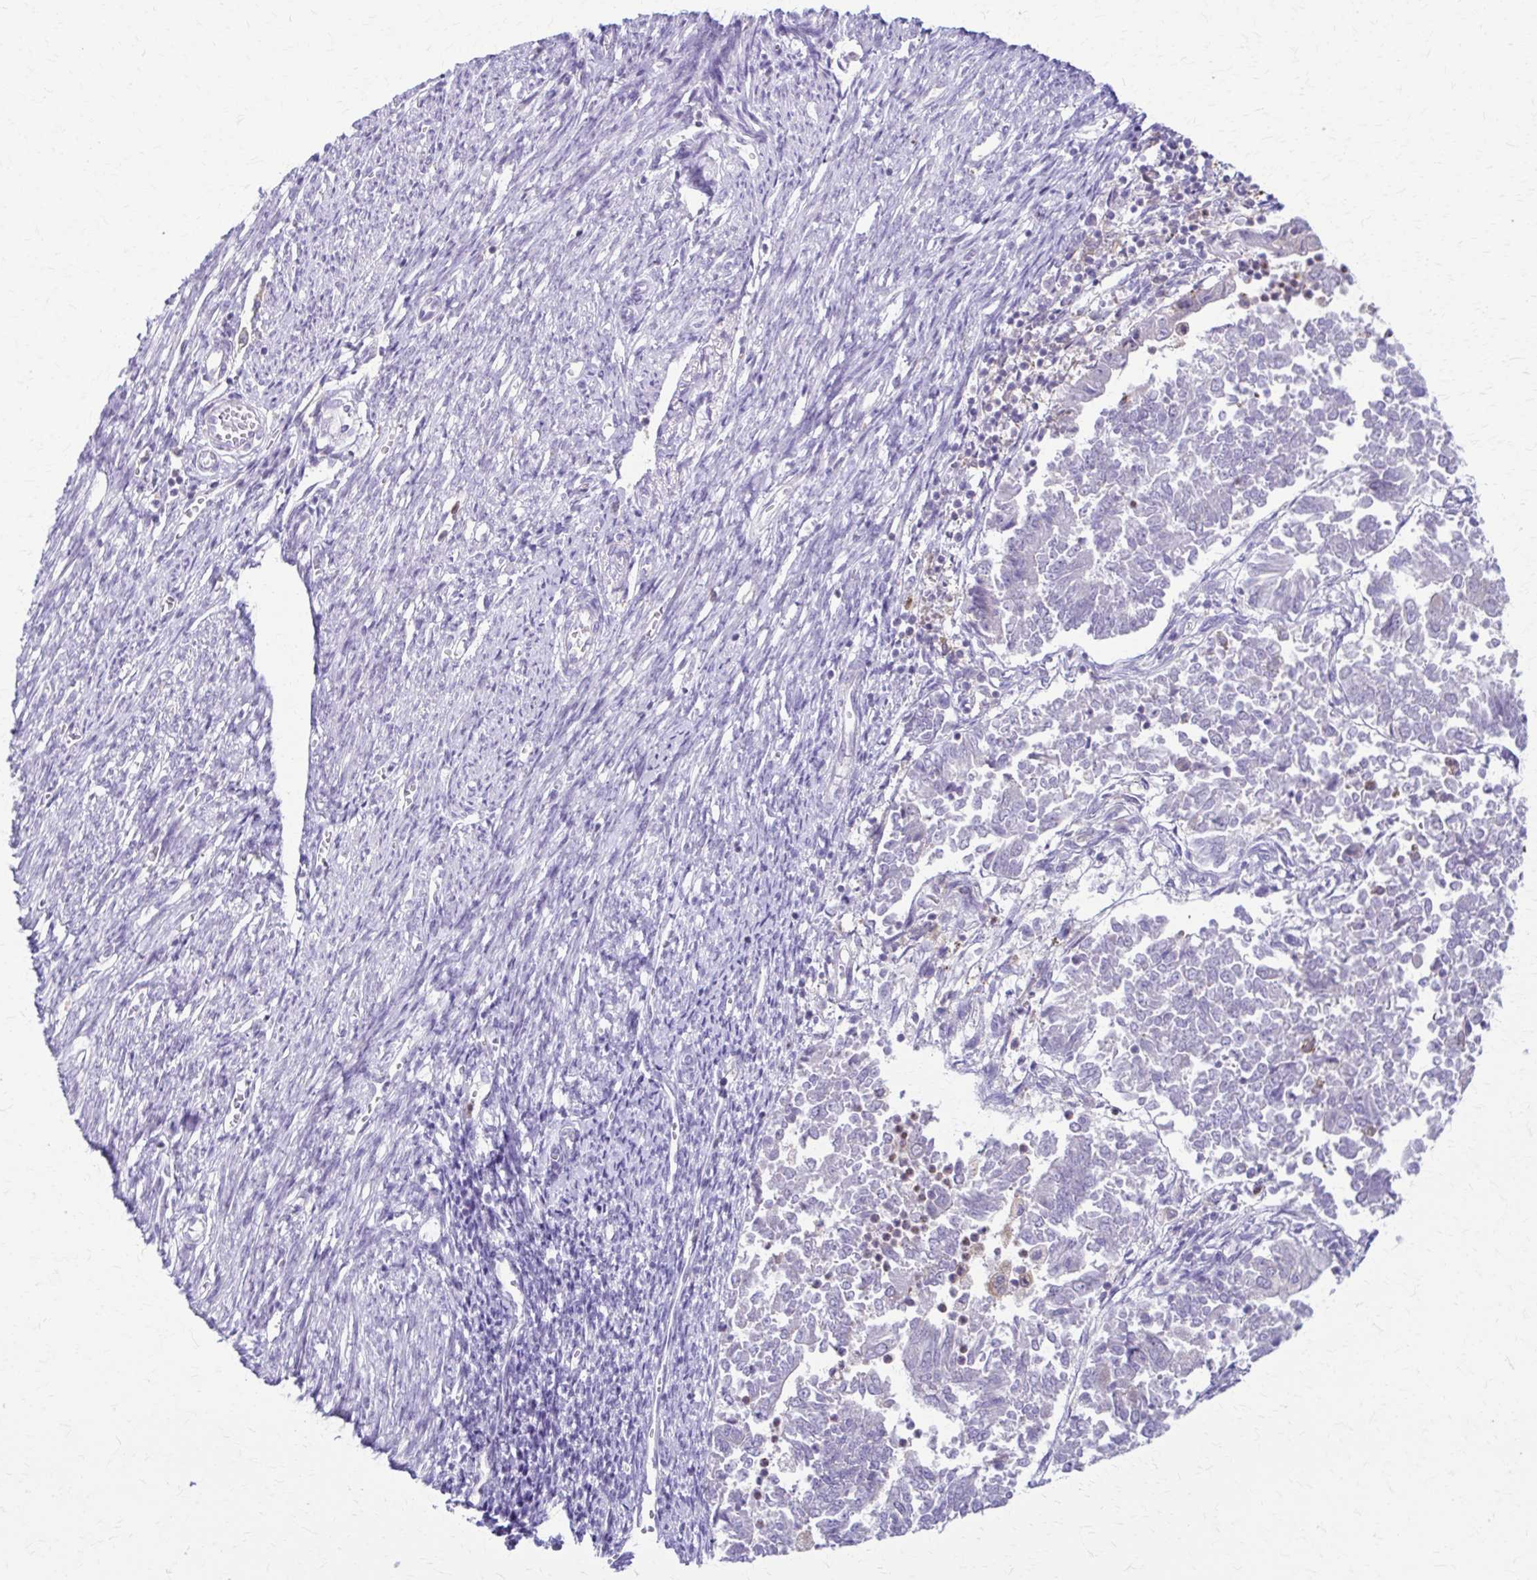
{"staining": {"intensity": "negative", "quantity": "none", "location": "none"}, "tissue": "endometrial cancer", "cell_type": "Tumor cells", "image_type": "cancer", "snomed": [{"axis": "morphology", "description": "Adenocarcinoma, NOS"}, {"axis": "topography", "description": "Endometrium"}], "caption": "DAB immunohistochemical staining of endometrial adenocarcinoma demonstrates no significant positivity in tumor cells.", "gene": "PIK3AP1", "patient": {"sex": "female", "age": 65}}